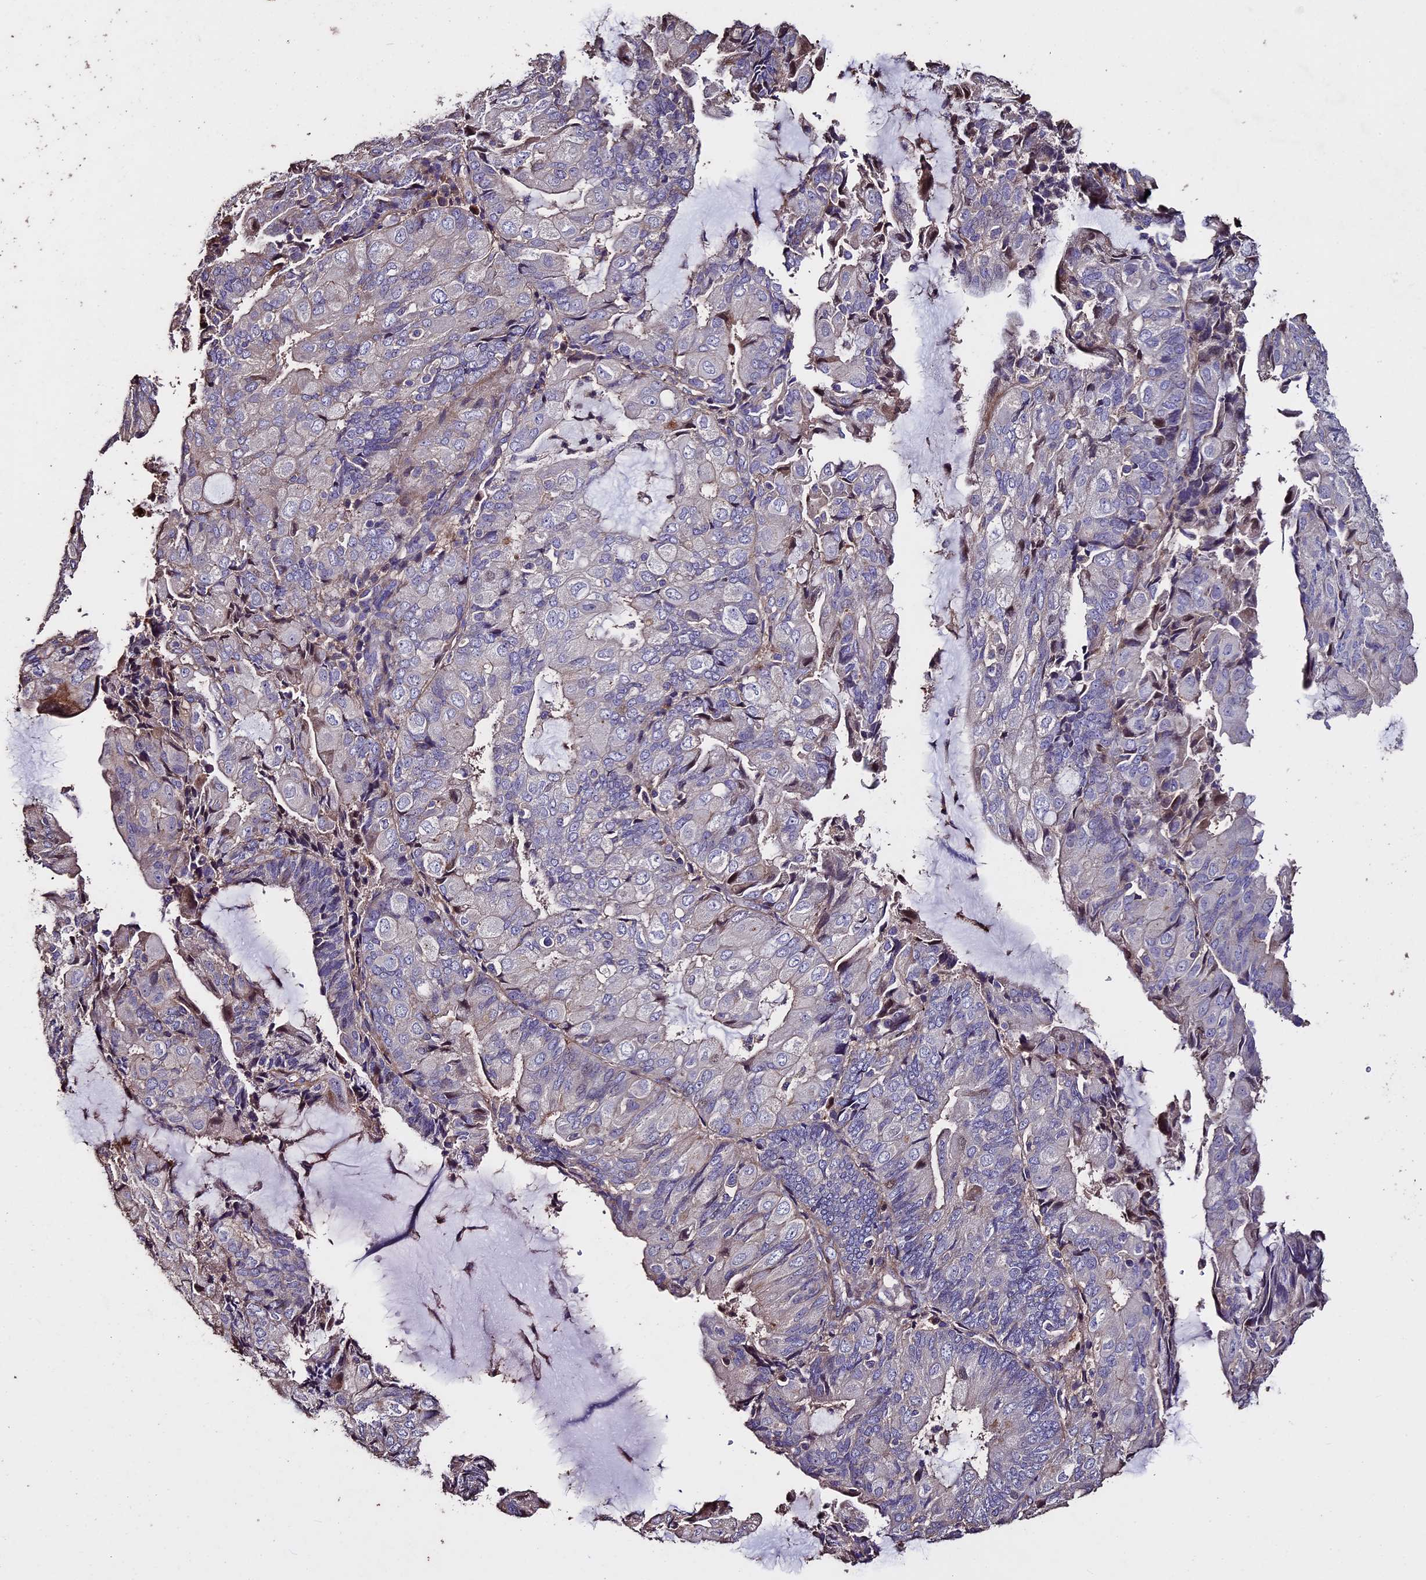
{"staining": {"intensity": "negative", "quantity": "none", "location": "none"}, "tissue": "endometrial cancer", "cell_type": "Tumor cells", "image_type": "cancer", "snomed": [{"axis": "morphology", "description": "Adenocarcinoma, NOS"}, {"axis": "topography", "description": "Endometrium"}], "caption": "This histopathology image is of adenocarcinoma (endometrial) stained with immunohistochemistry (IHC) to label a protein in brown with the nuclei are counter-stained blue. There is no expression in tumor cells.", "gene": "USB1", "patient": {"sex": "female", "age": 81}}